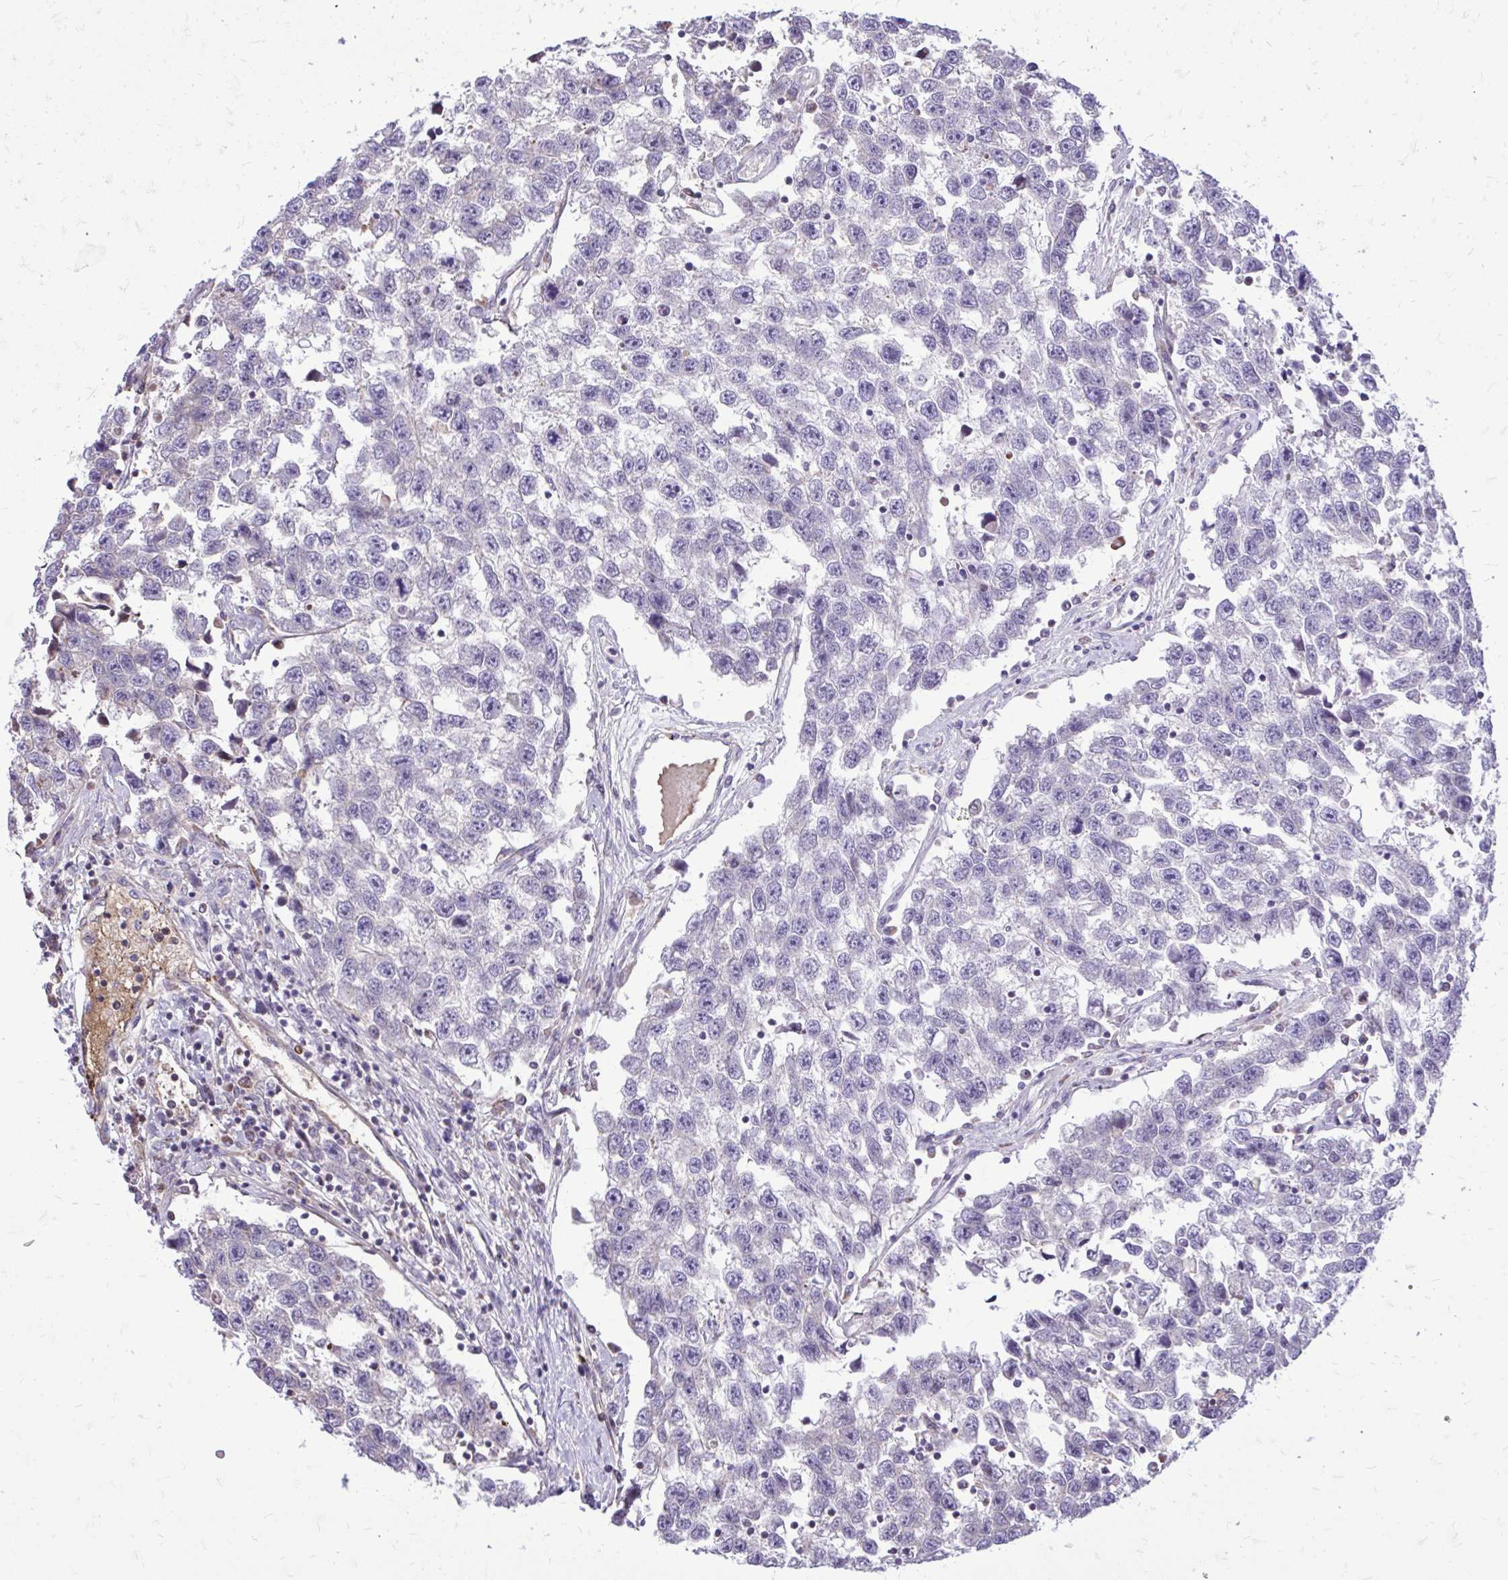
{"staining": {"intensity": "negative", "quantity": "none", "location": "none"}, "tissue": "testis cancer", "cell_type": "Tumor cells", "image_type": "cancer", "snomed": [{"axis": "morphology", "description": "Seminoma, NOS"}, {"axis": "topography", "description": "Testis"}], "caption": "The photomicrograph demonstrates no significant positivity in tumor cells of testis seminoma. The staining was performed using DAB (3,3'-diaminobenzidine) to visualize the protein expression in brown, while the nuclei were stained in blue with hematoxylin (Magnification: 20x).", "gene": "ATP13A2", "patient": {"sex": "male", "age": 33}}